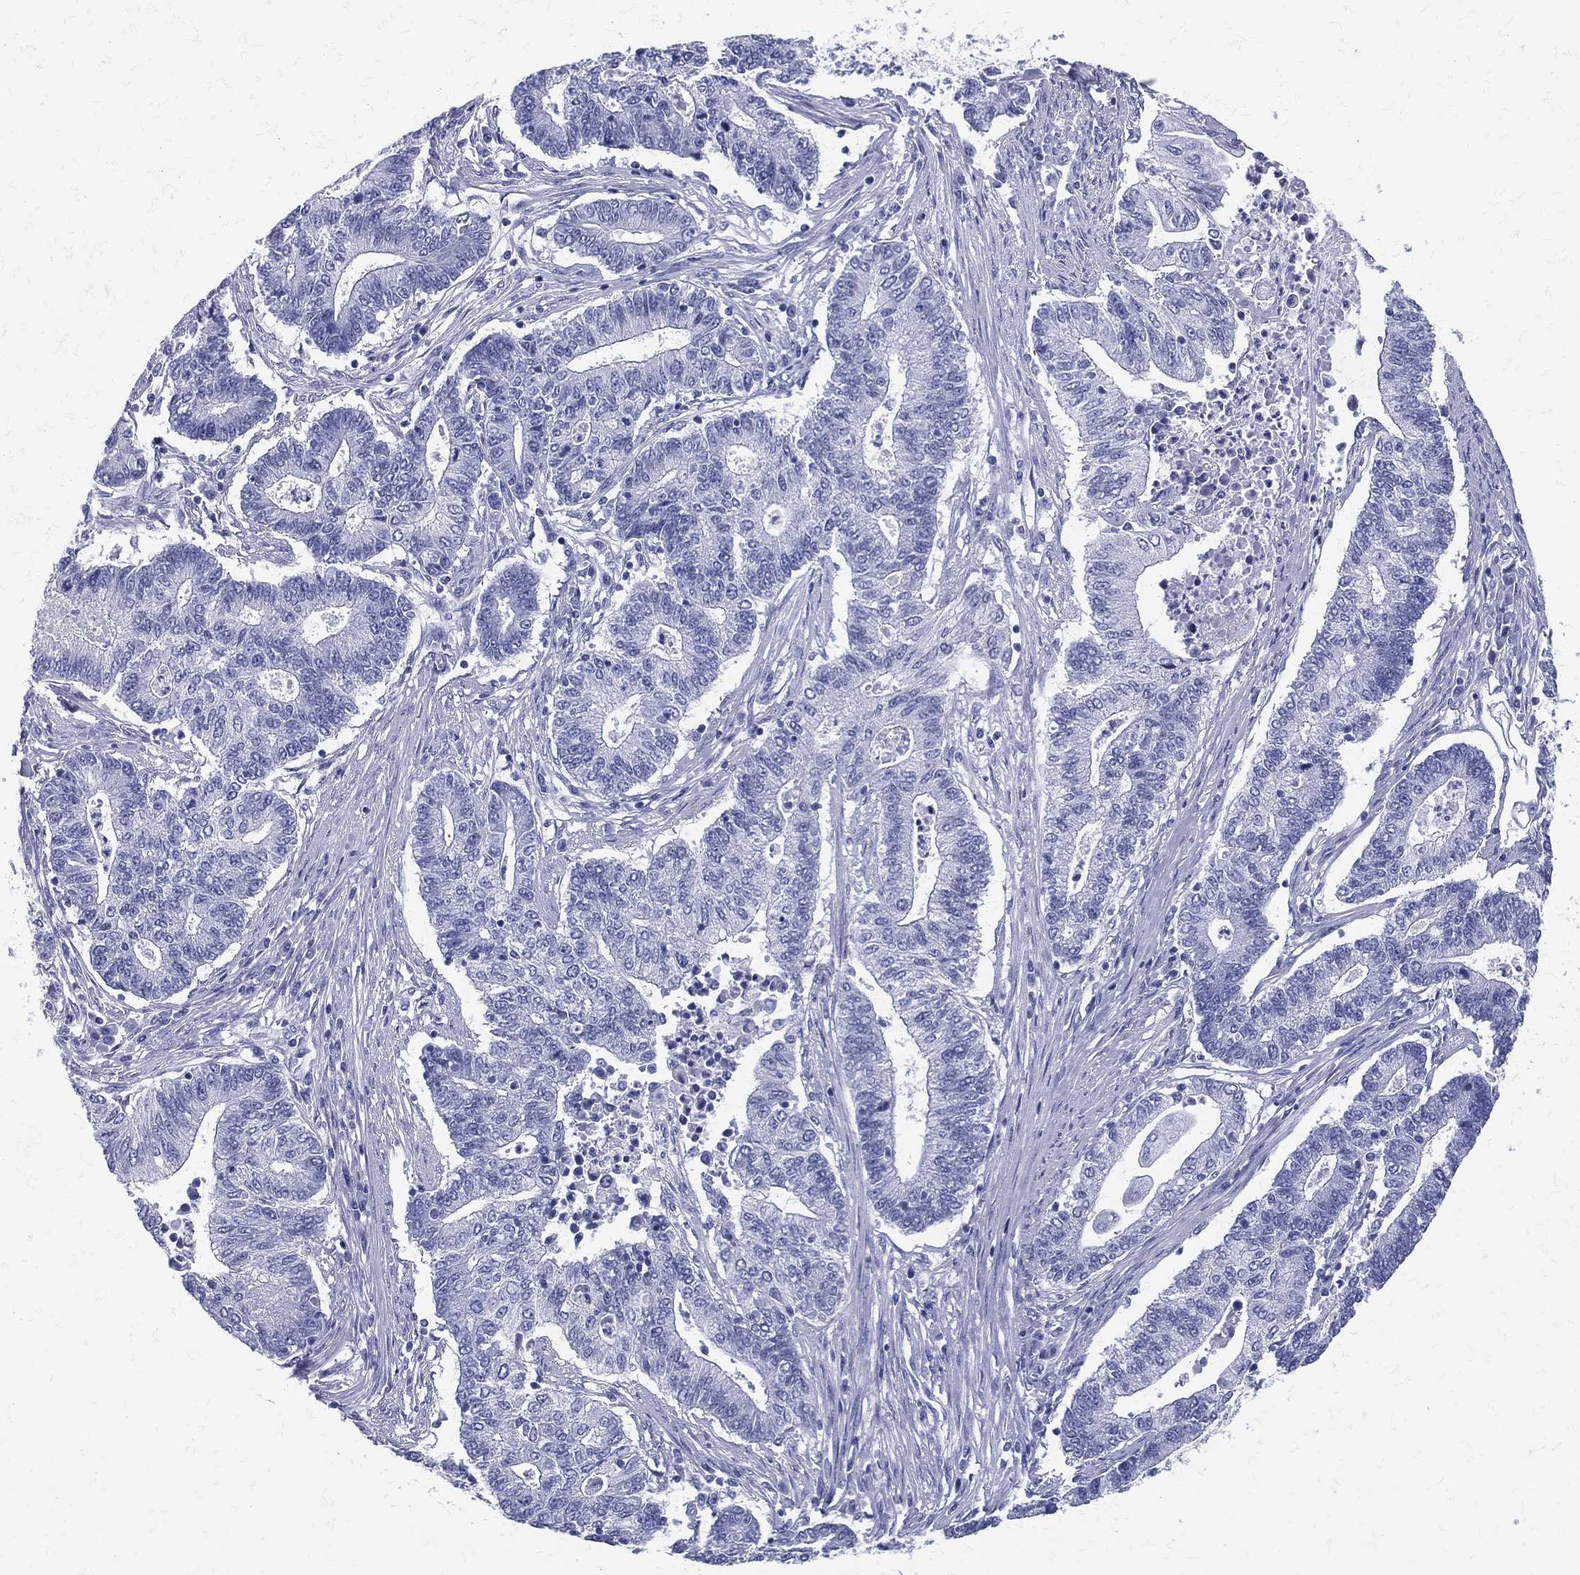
{"staining": {"intensity": "negative", "quantity": "none", "location": "none"}, "tissue": "endometrial cancer", "cell_type": "Tumor cells", "image_type": "cancer", "snomed": [{"axis": "morphology", "description": "Adenocarcinoma, NOS"}, {"axis": "topography", "description": "Uterus"}, {"axis": "topography", "description": "Endometrium"}], "caption": "Immunohistochemistry (IHC) image of neoplastic tissue: human adenocarcinoma (endometrial) stained with DAB (3,3'-diaminobenzidine) demonstrates no significant protein expression in tumor cells. The staining is performed using DAB brown chromogen with nuclei counter-stained in using hematoxylin.", "gene": "ETNPPL", "patient": {"sex": "female", "age": 54}}